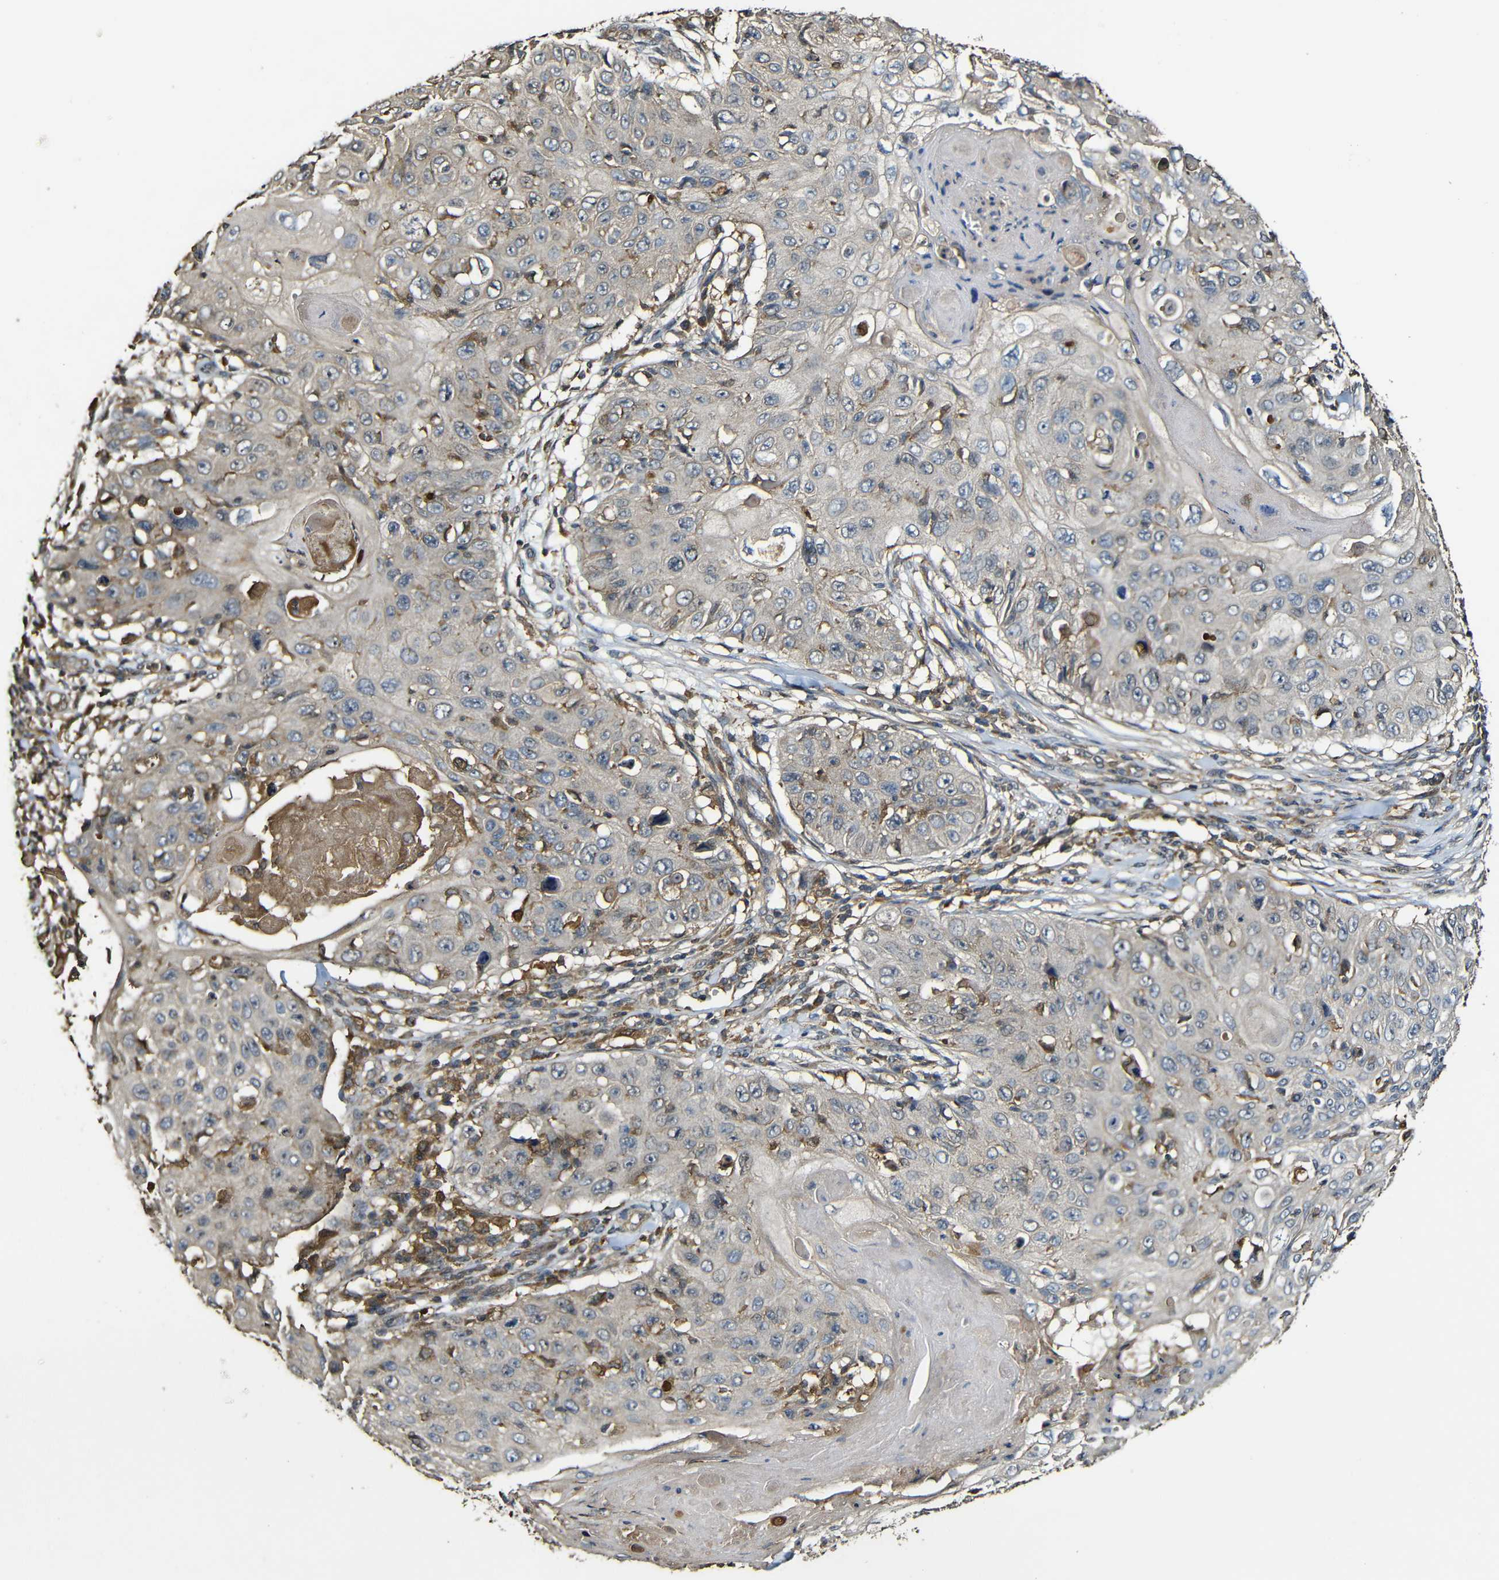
{"staining": {"intensity": "weak", "quantity": "25%-75%", "location": "cytoplasmic/membranous"}, "tissue": "skin cancer", "cell_type": "Tumor cells", "image_type": "cancer", "snomed": [{"axis": "morphology", "description": "Squamous cell carcinoma, NOS"}, {"axis": "topography", "description": "Skin"}], "caption": "Skin squamous cell carcinoma stained with DAB immunohistochemistry (IHC) exhibits low levels of weak cytoplasmic/membranous staining in approximately 25%-75% of tumor cells. (DAB = brown stain, brightfield microscopy at high magnification).", "gene": "CASP8", "patient": {"sex": "male", "age": 86}}